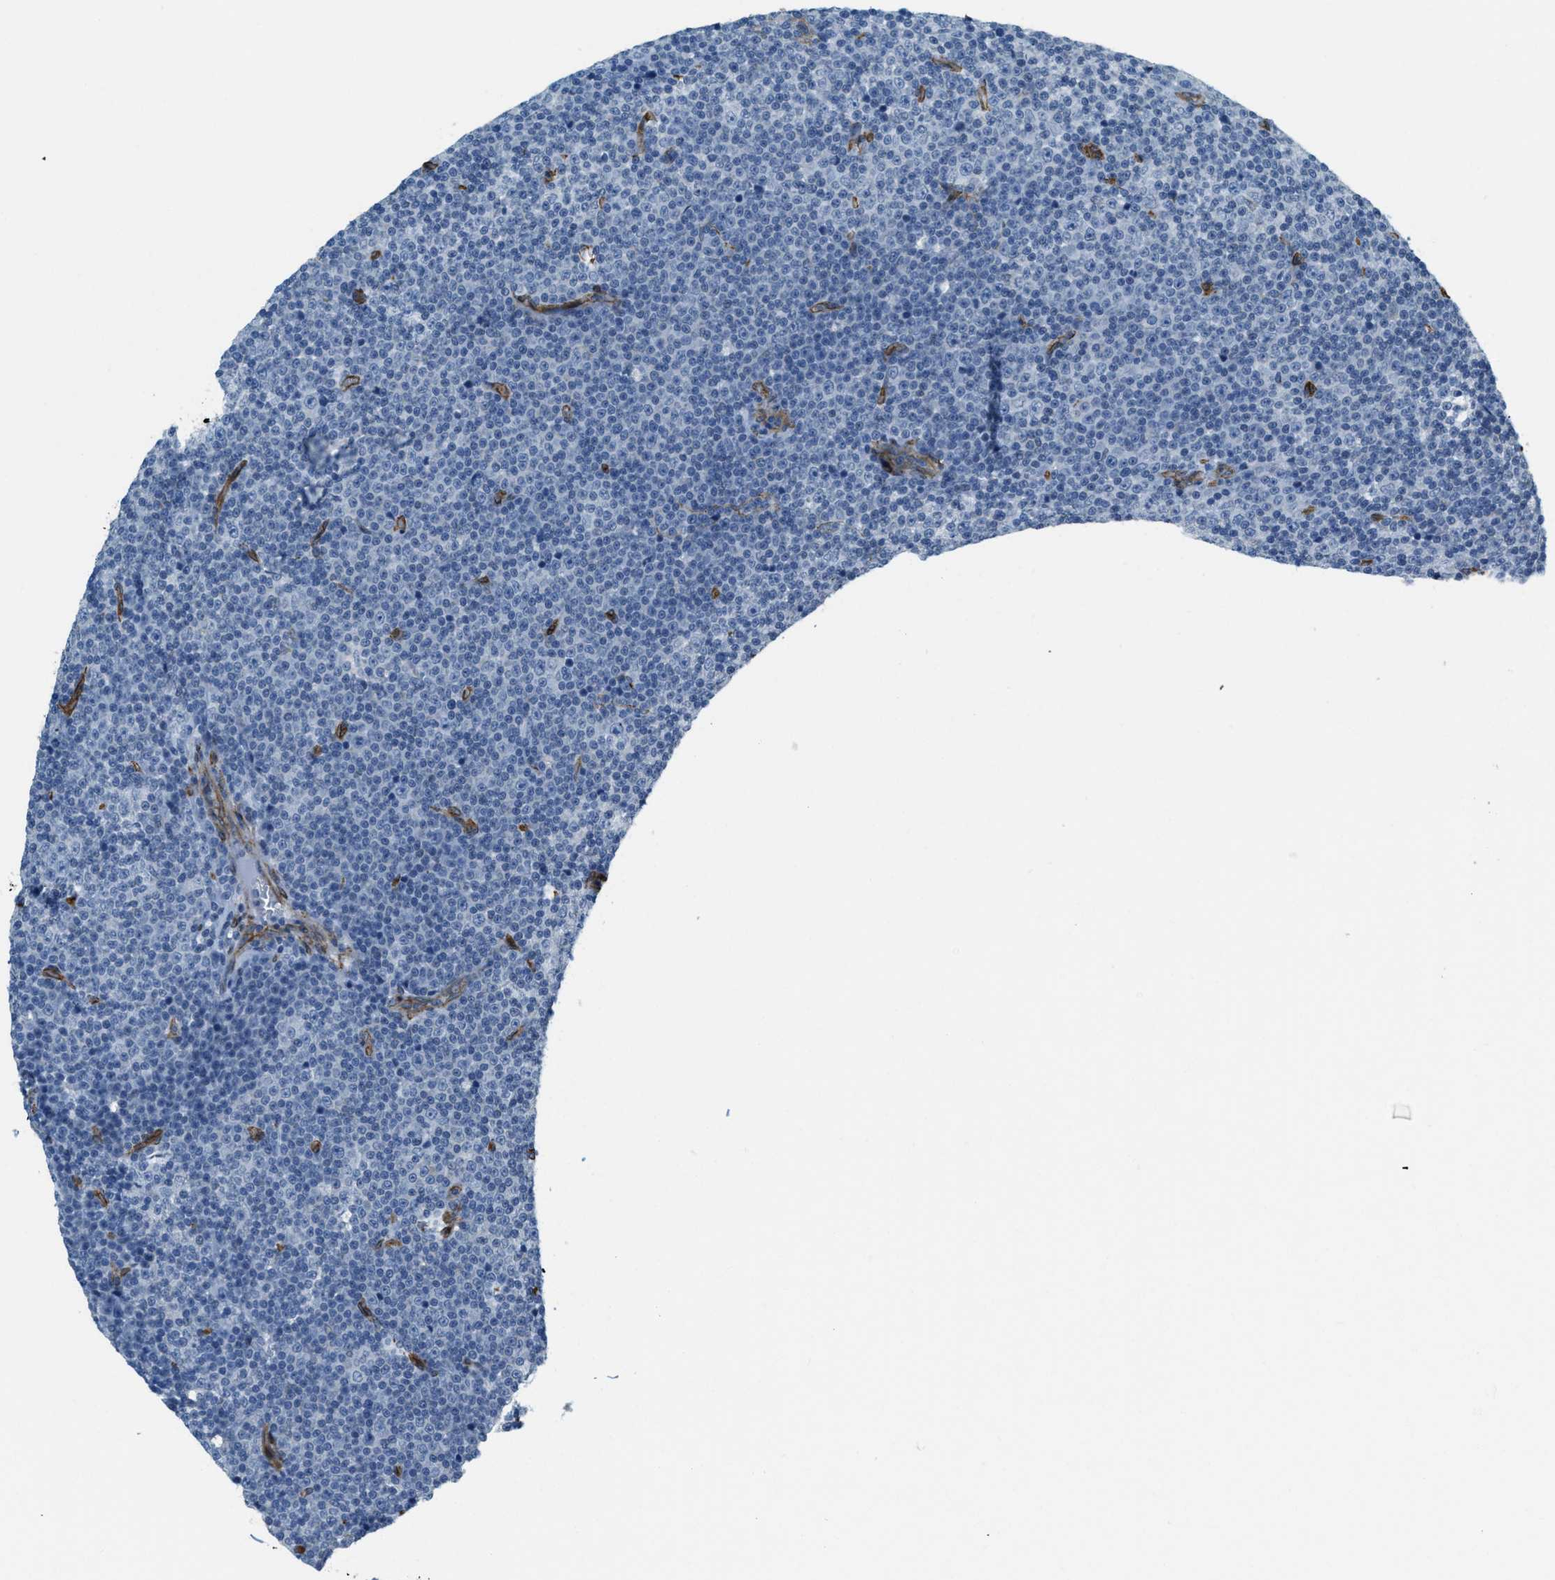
{"staining": {"intensity": "negative", "quantity": "none", "location": "none"}, "tissue": "lymphoma", "cell_type": "Tumor cells", "image_type": "cancer", "snomed": [{"axis": "morphology", "description": "Malignant lymphoma, non-Hodgkin's type, Low grade"}, {"axis": "topography", "description": "Lymph node"}], "caption": "Immunohistochemistry of low-grade malignant lymphoma, non-Hodgkin's type shows no positivity in tumor cells.", "gene": "TMEM43", "patient": {"sex": "female", "age": 67}}